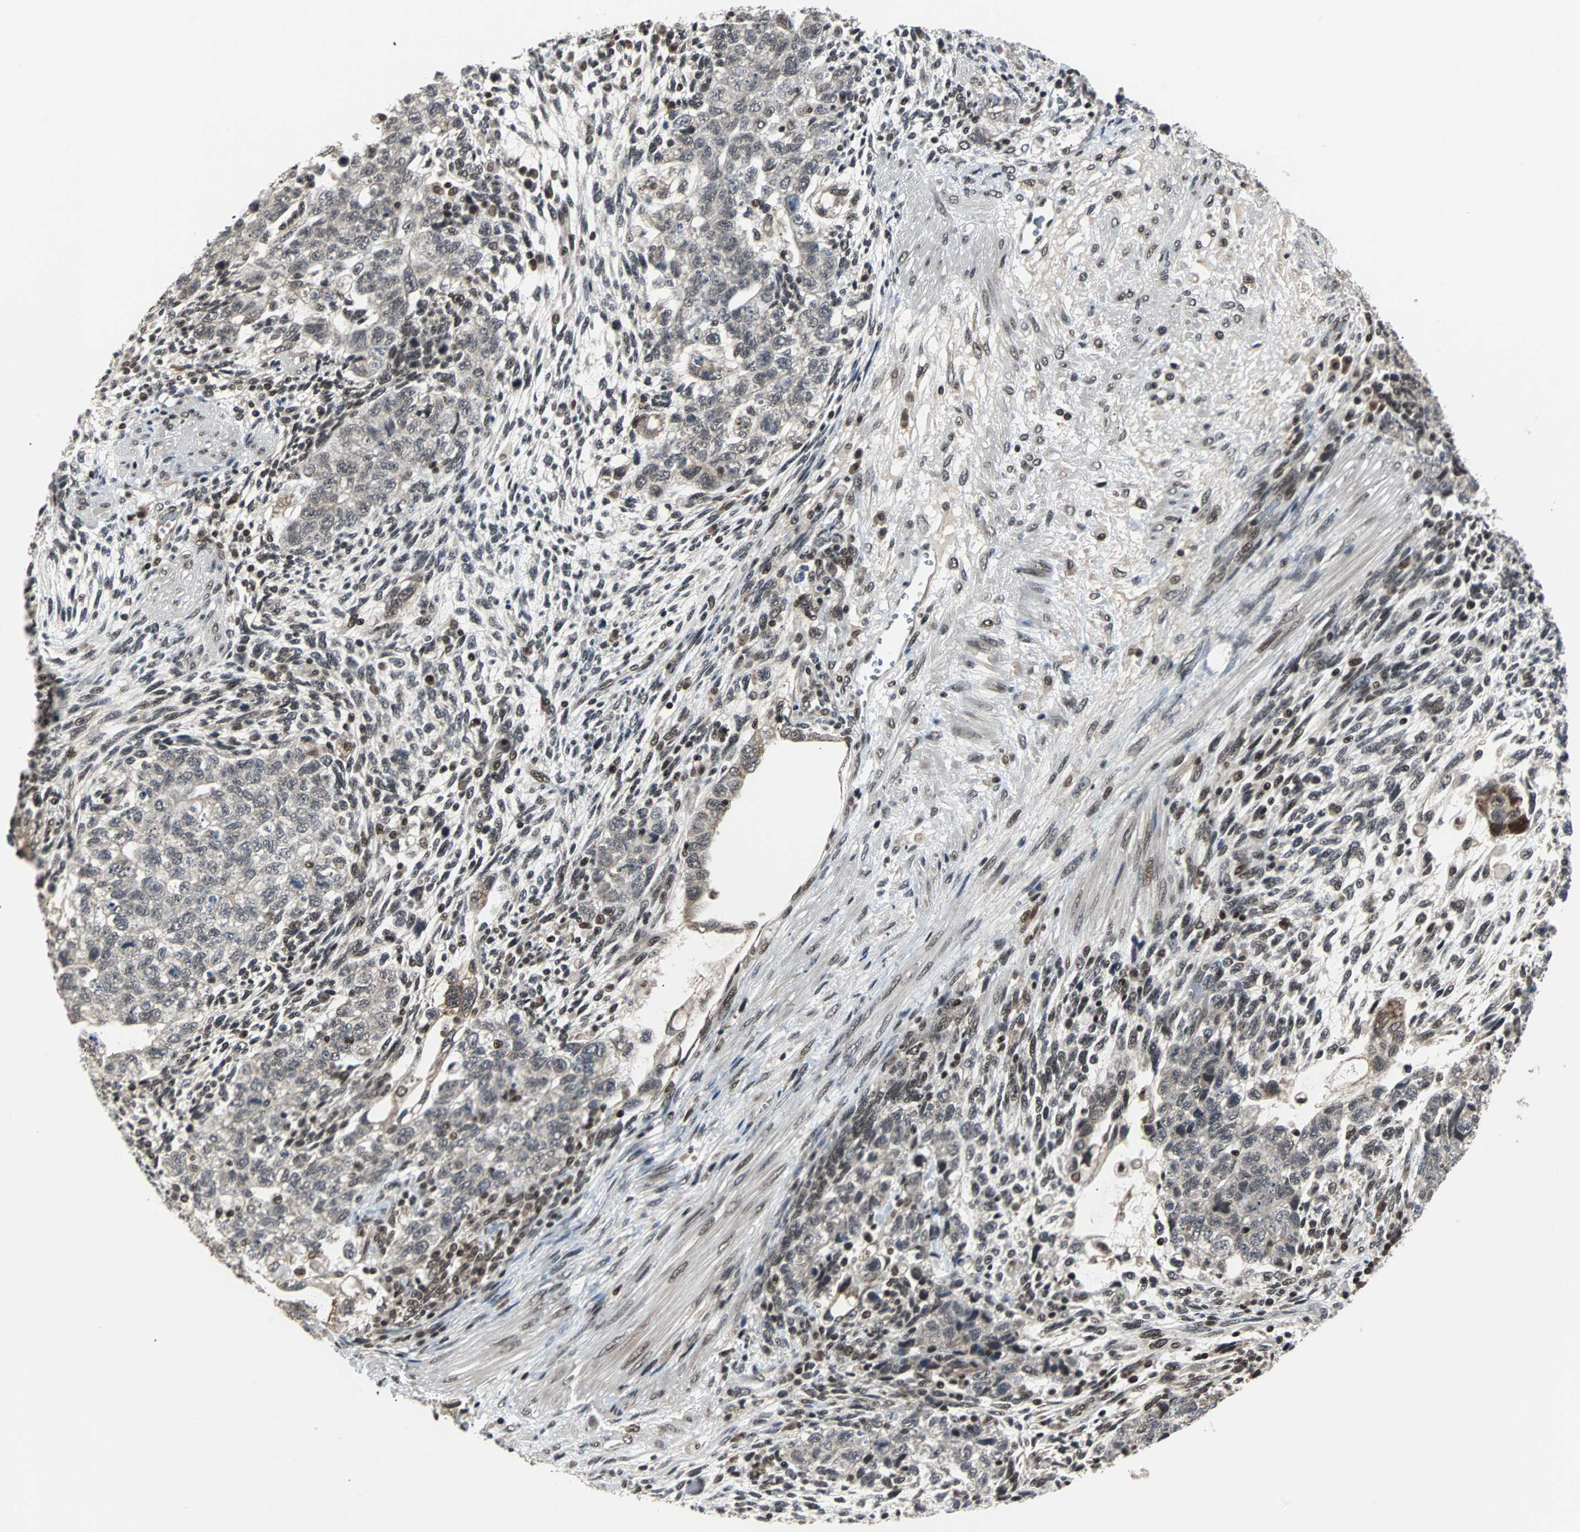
{"staining": {"intensity": "weak", "quantity": "25%-75%", "location": "nuclear"}, "tissue": "testis cancer", "cell_type": "Tumor cells", "image_type": "cancer", "snomed": [{"axis": "morphology", "description": "Normal tissue, NOS"}, {"axis": "morphology", "description": "Carcinoma, Embryonal, NOS"}, {"axis": "topography", "description": "Testis"}], "caption": "Immunohistochemistry (IHC) (DAB) staining of human testis cancer (embryonal carcinoma) displays weak nuclear protein positivity in approximately 25%-75% of tumor cells.", "gene": "TERF2IP", "patient": {"sex": "male", "age": 36}}